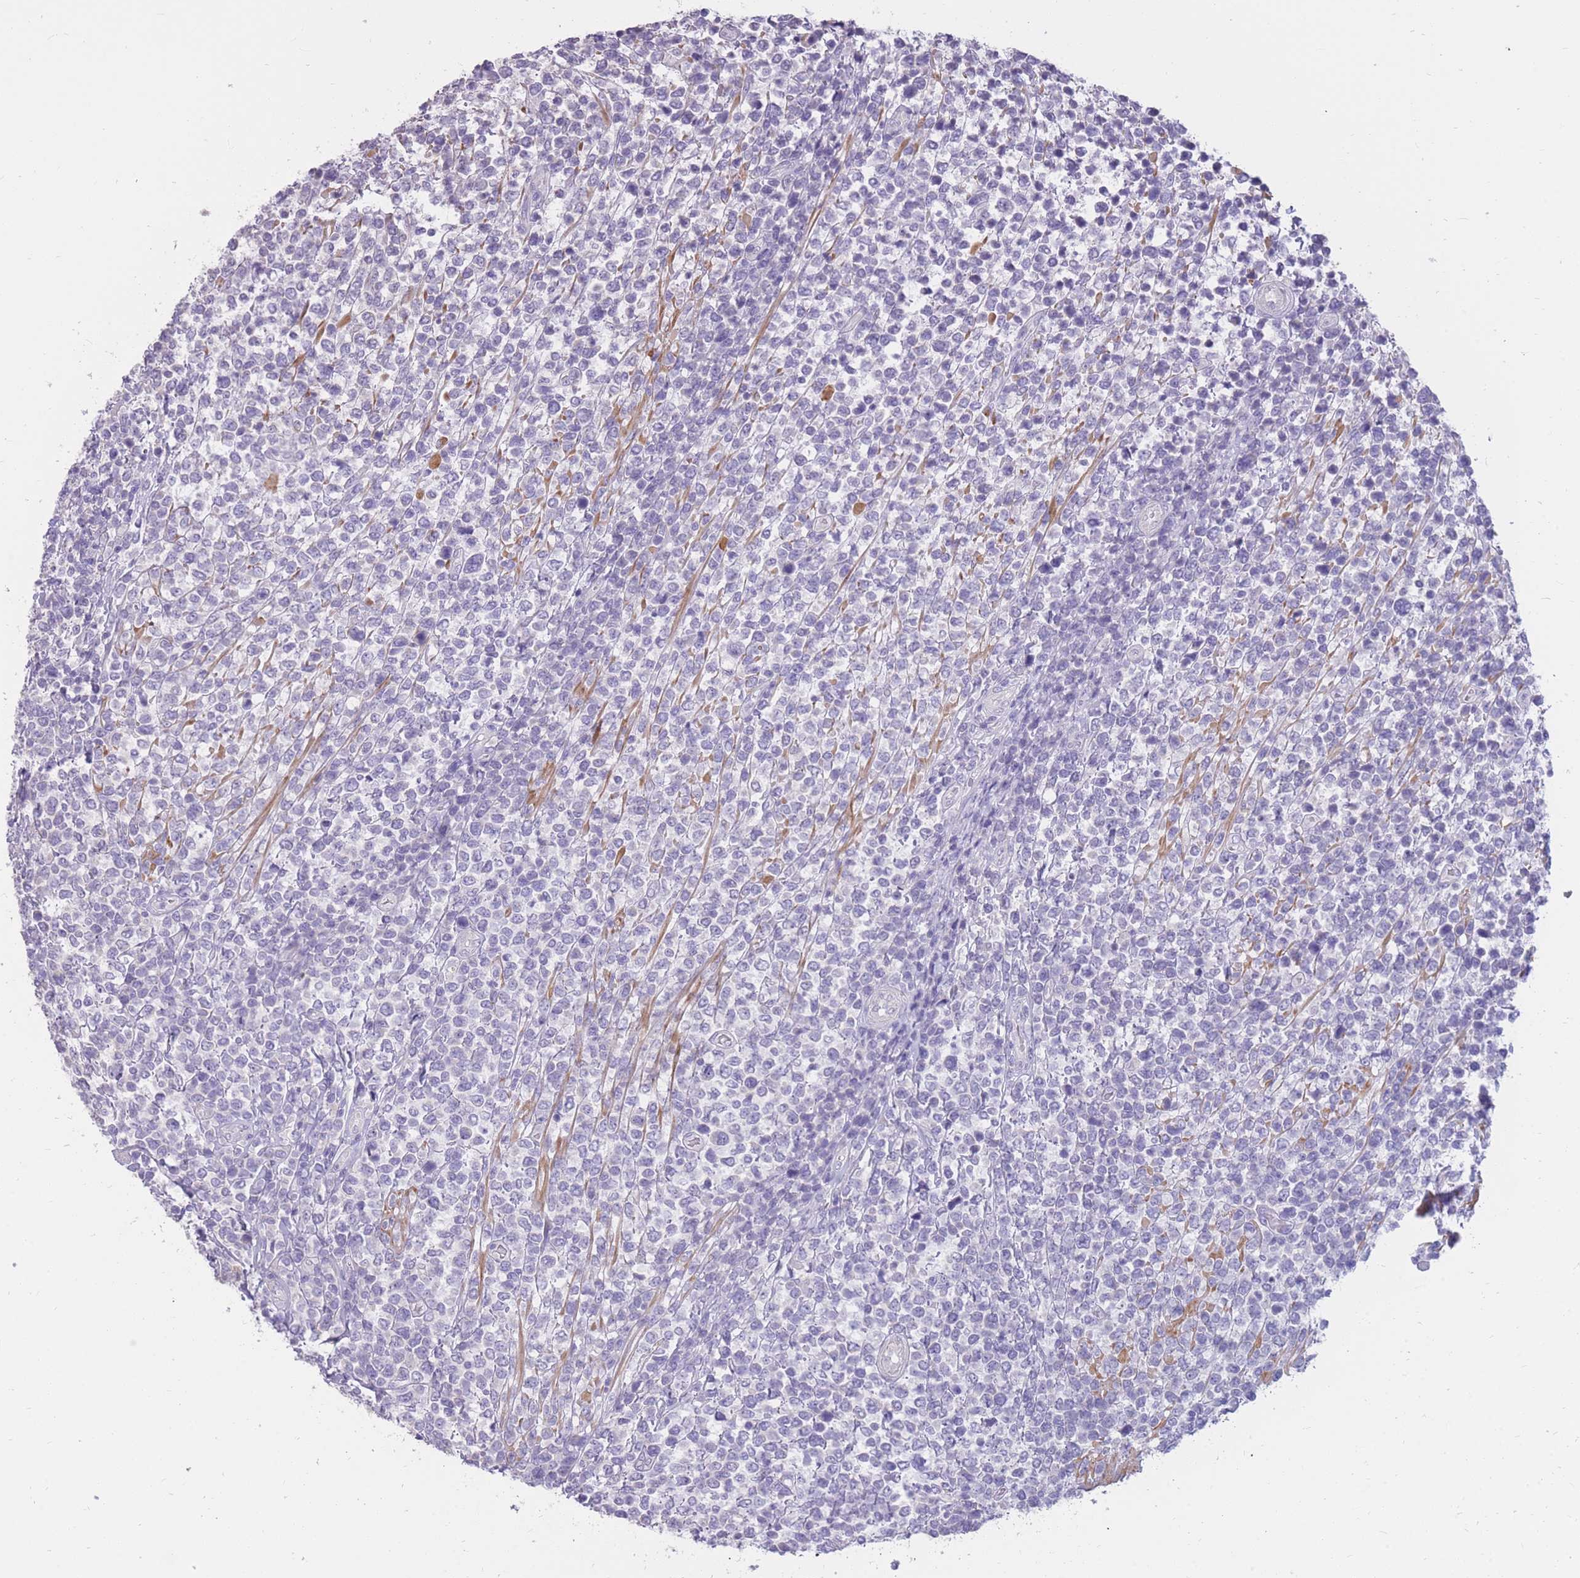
{"staining": {"intensity": "negative", "quantity": "none", "location": "none"}, "tissue": "lymphoma", "cell_type": "Tumor cells", "image_type": "cancer", "snomed": [{"axis": "morphology", "description": "Malignant lymphoma, non-Hodgkin's type, High grade"}, {"axis": "topography", "description": "Soft tissue"}], "caption": "The photomicrograph reveals no significant positivity in tumor cells of high-grade malignant lymphoma, non-Hodgkin's type. (DAB (3,3'-diaminobenzidine) immunohistochemistry visualized using brightfield microscopy, high magnification).", "gene": "RNF170", "patient": {"sex": "female", "age": 56}}